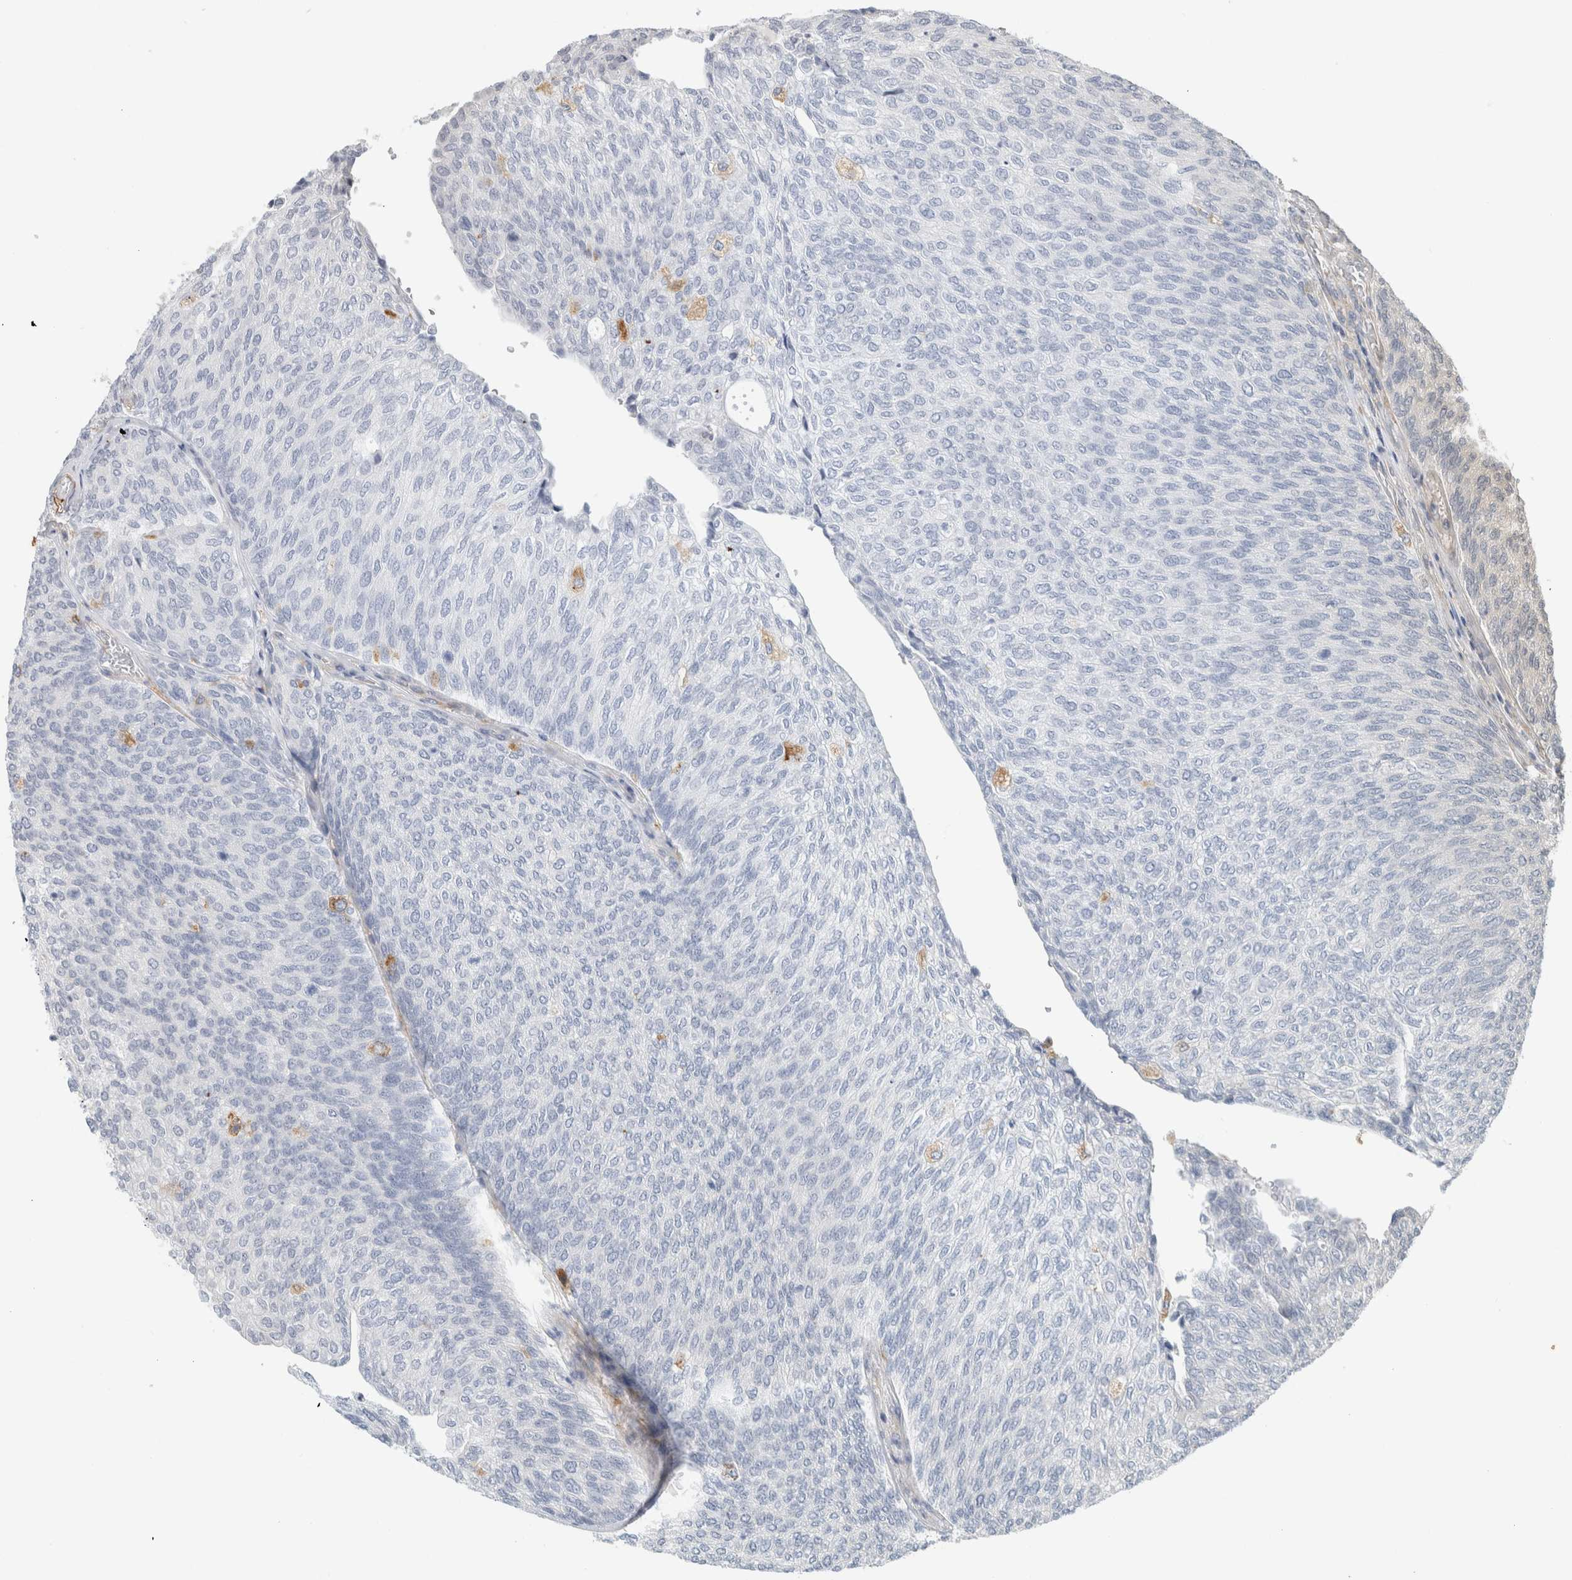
{"staining": {"intensity": "negative", "quantity": "none", "location": "none"}, "tissue": "urothelial cancer", "cell_type": "Tumor cells", "image_type": "cancer", "snomed": [{"axis": "morphology", "description": "Urothelial carcinoma, Low grade"}, {"axis": "topography", "description": "Urinary bladder"}], "caption": "The image exhibits no staining of tumor cells in low-grade urothelial carcinoma.", "gene": "LY86", "patient": {"sex": "female", "age": 79}}